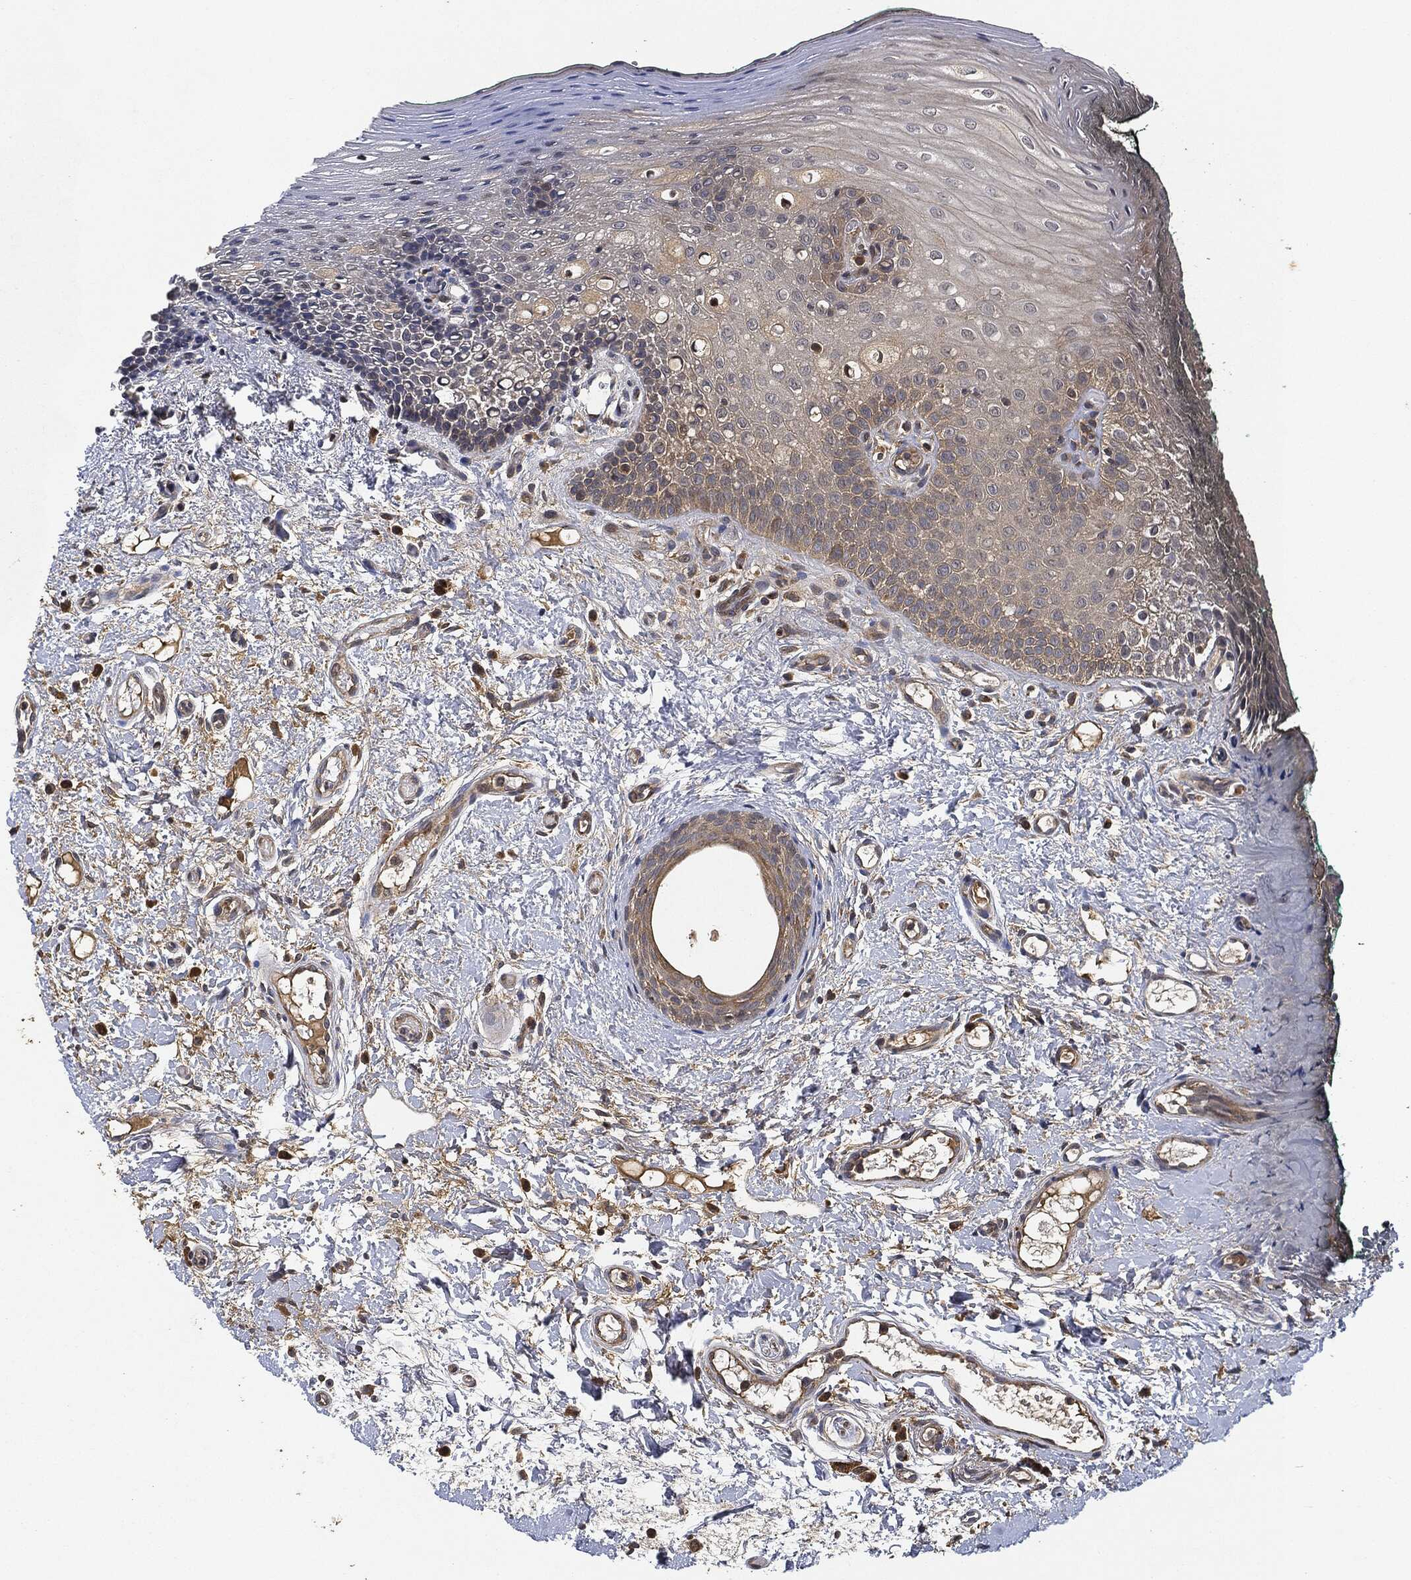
{"staining": {"intensity": "negative", "quantity": "none", "location": "none"}, "tissue": "oral mucosa", "cell_type": "Squamous epithelial cells", "image_type": "normal", "snomed": [{"axis": "morphology", "description": "Normal tissue, NOS"}, {"axis": "topography", "description": "Oral tissue"}], "caption": "The photomicrograph displays no significant expression in squamous epithelial cells of oral mucosa.", "gene": "MLST8", "patient": {"sex": "female", "age": 83}}